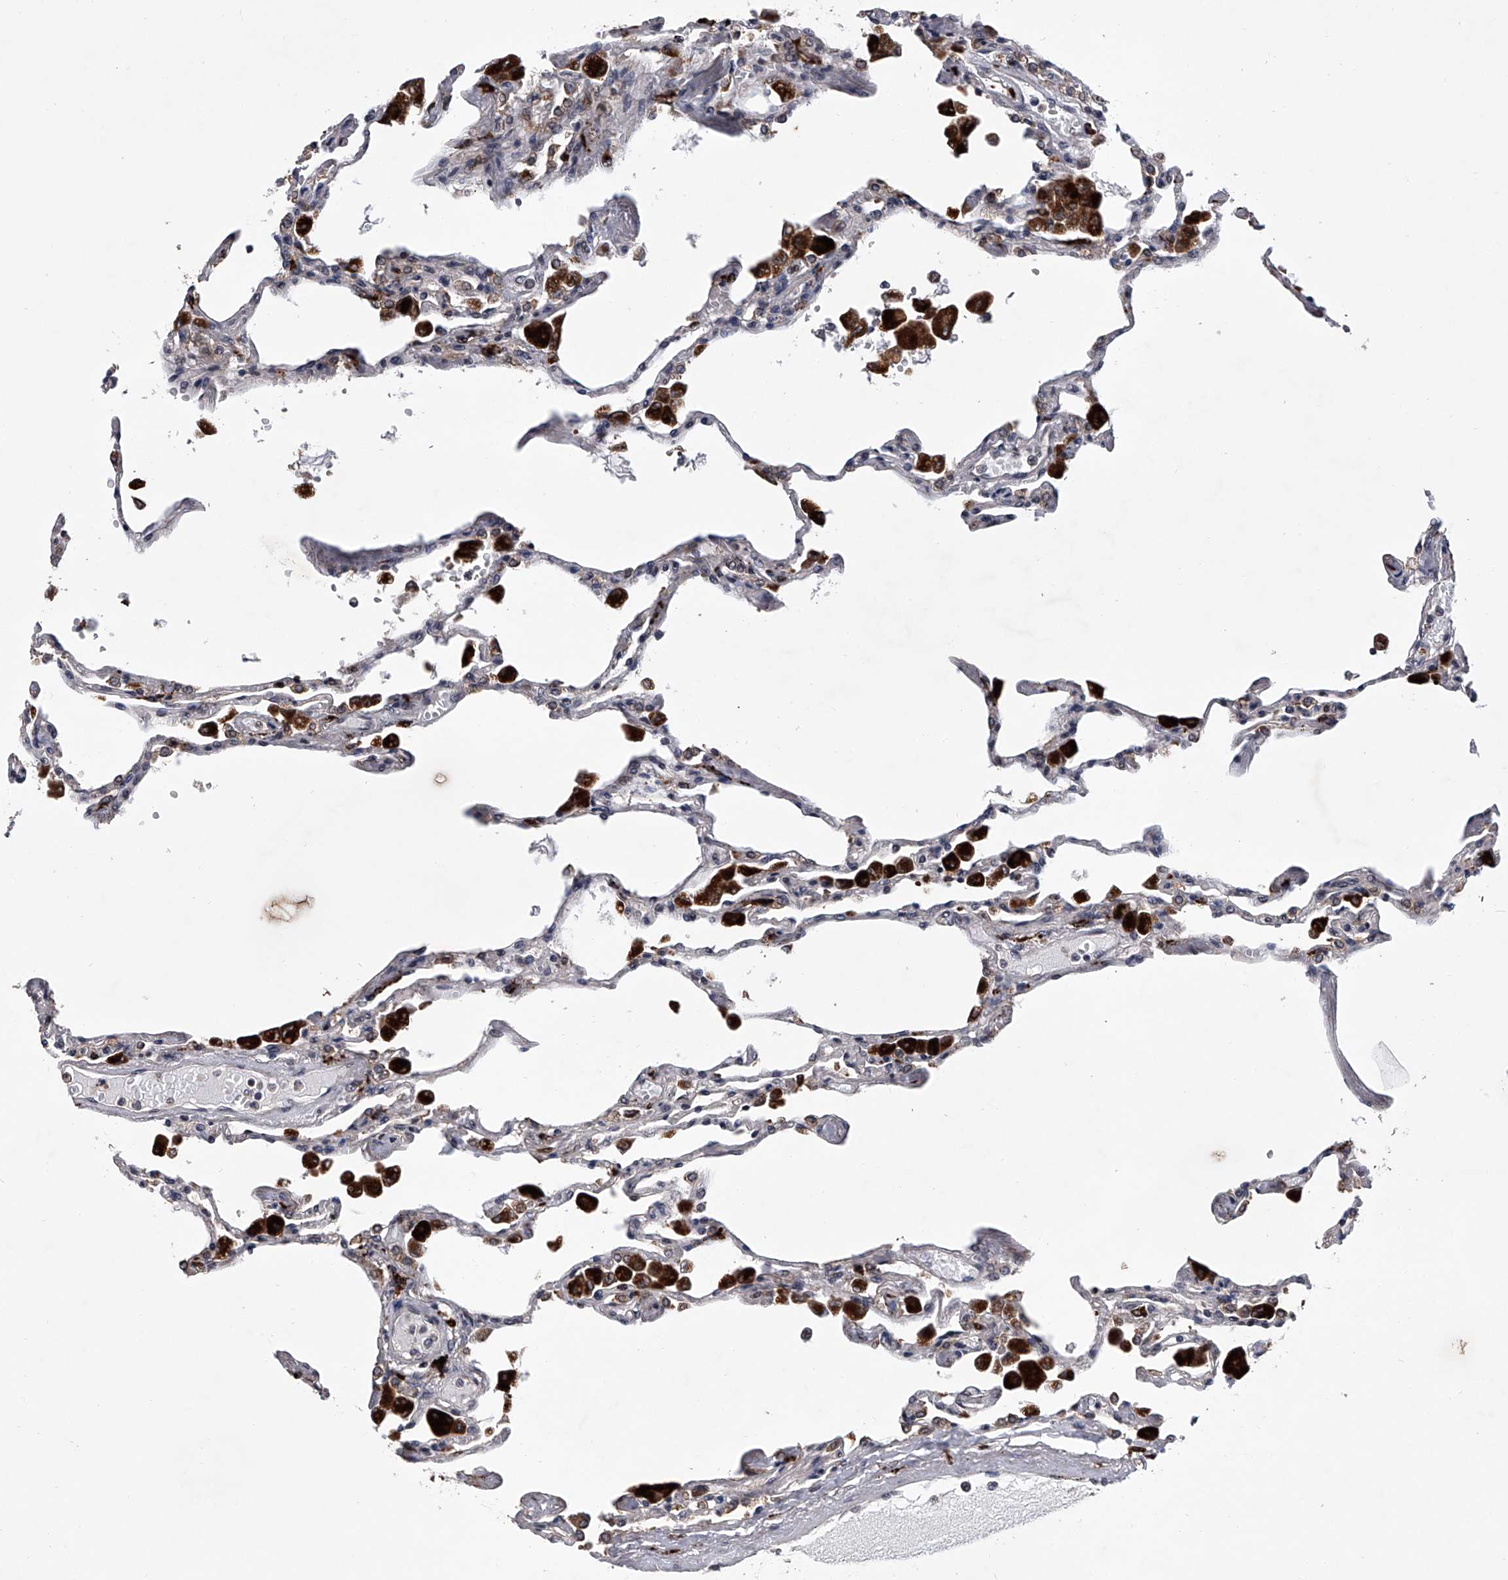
{"staining": {"intensity": "moderate", "quantity": "<25%", "location": "cytoplasmic/membranous"}, "tissue": "lung", "cell_type": "Alveolar cells", "image_type": "normal", "snomed": [{"axis": "morphology", "description": "Normal tissue, NOS"}, {"axis": "topography", "description": "Bronchus"}, {"axis": "topography", "description": "Lung"}], "caption": "High-power microscopy captured an immunohistochemistry image of normal lung, revealing moderate cytoplasmic/membranous positivity in about <25% of alveolar cells. Immunohistochemistry stains the protein of interest in brown and the nuclei are stained blue.", "gene": "TRIM8", "patient": {"sex": "female", "age": 49}}